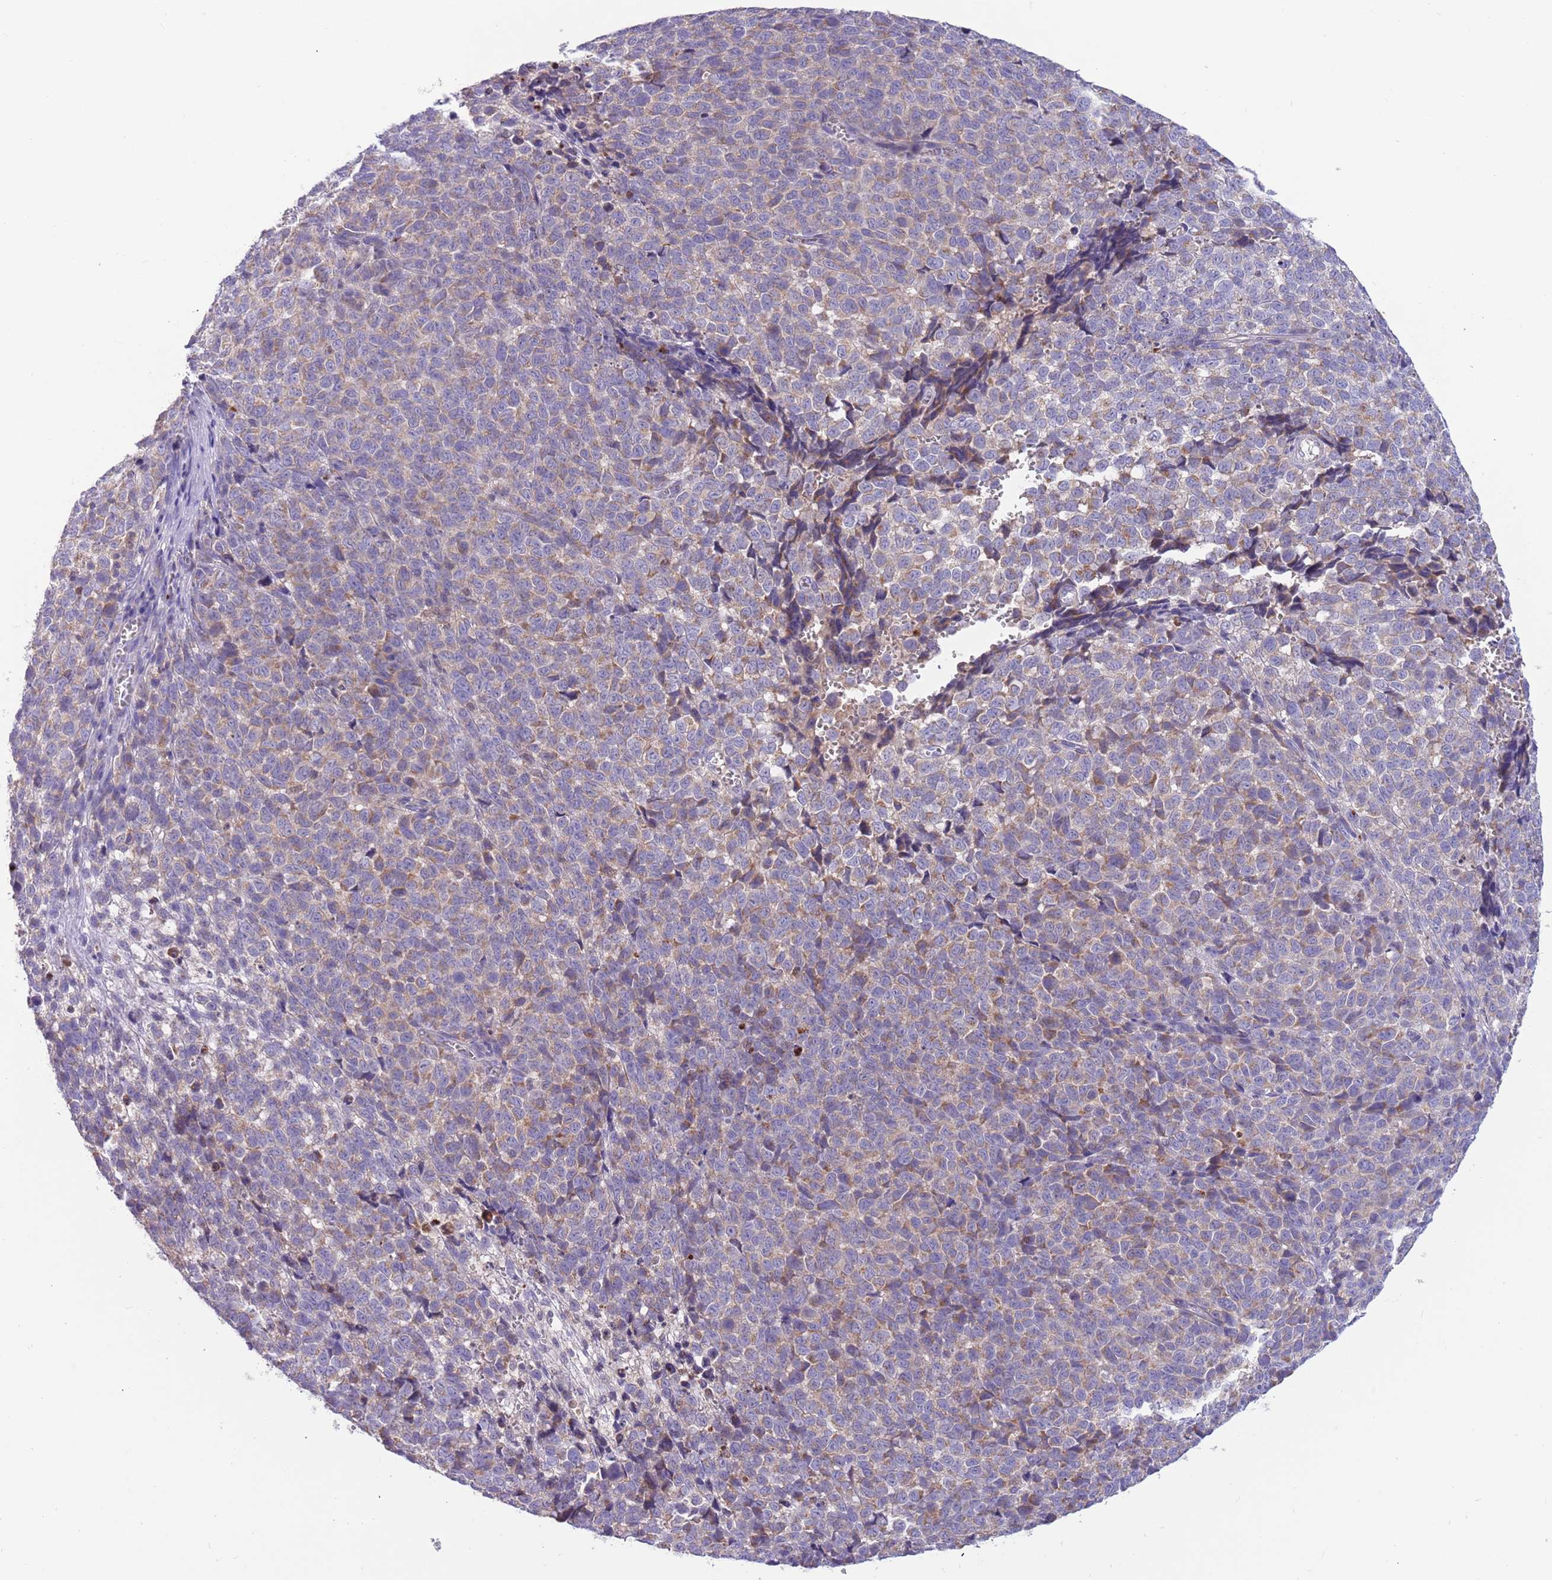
{"staining": {"intensity": "weak", "quantity": "25%-75%", "location": "cytoplasmic/membranous"}, "tissue": "melanoma", "cell_type": "Tumor cells", "image_type": "cancer", "snomed": [{"axis": "morphology", "description": "Malignant melanoma, NOS"}, {"axis": "topography", "description": "Nose, NOS"}], "caption": "This photomicrograph displays immunohistochemistry (IHC) staining of human melanoma, with low weak cytoplasmic/membranous staining in about 25%-75% of tumor cells.", "gene": "DDHD1", "patient": {"sex": "female", "age": 48}}